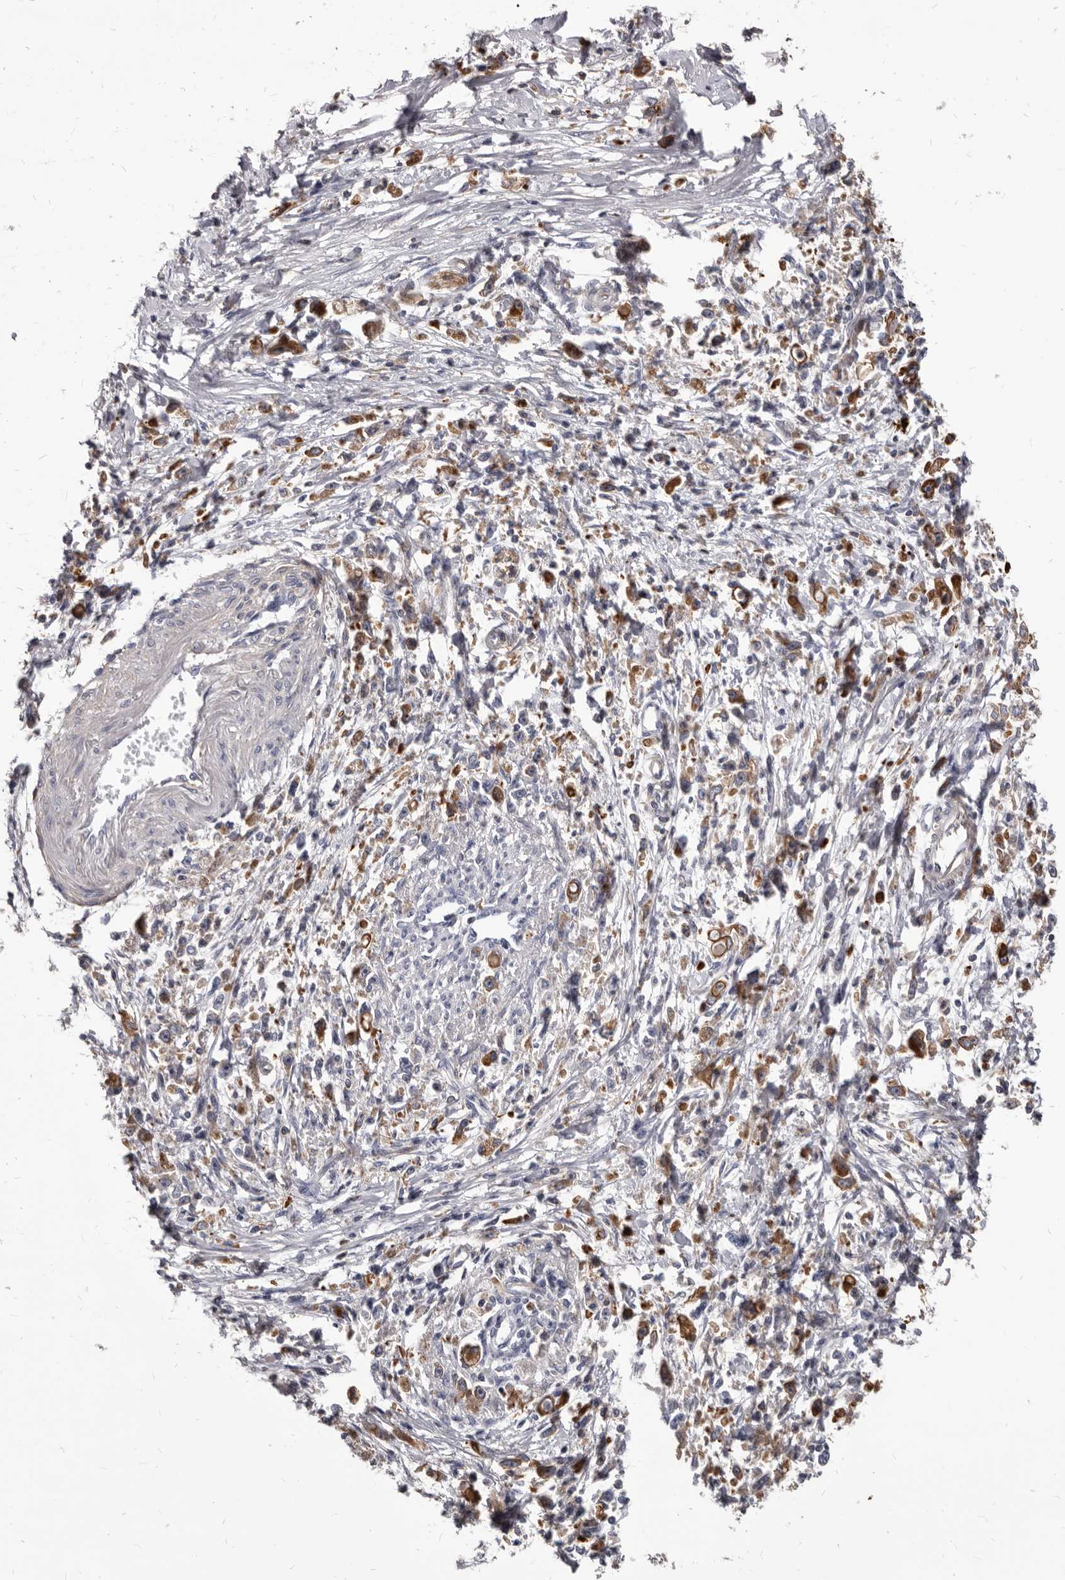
{"staining": {"intensity": "moderate", "quantity": ">75%", "location": "cytoplasmic/membranous"}, "tissue": "stomach cancer", "cell_type": "Tumor cells", "image_type": "cancer", "snomed": [{"axis": "morphology", "description": "Adenocarcinoma, NOS"}, {"axis": "topography", "description": "Stomach"}], "caption": "Protein staining of adenocarcinoma (stomach) tissue demonstrates moderate cytoplasmic/membranous expression in approximately >75% of tumor cells.", "gene": "NIBAN1", "patient": {"sex": "female", "age": 59}}